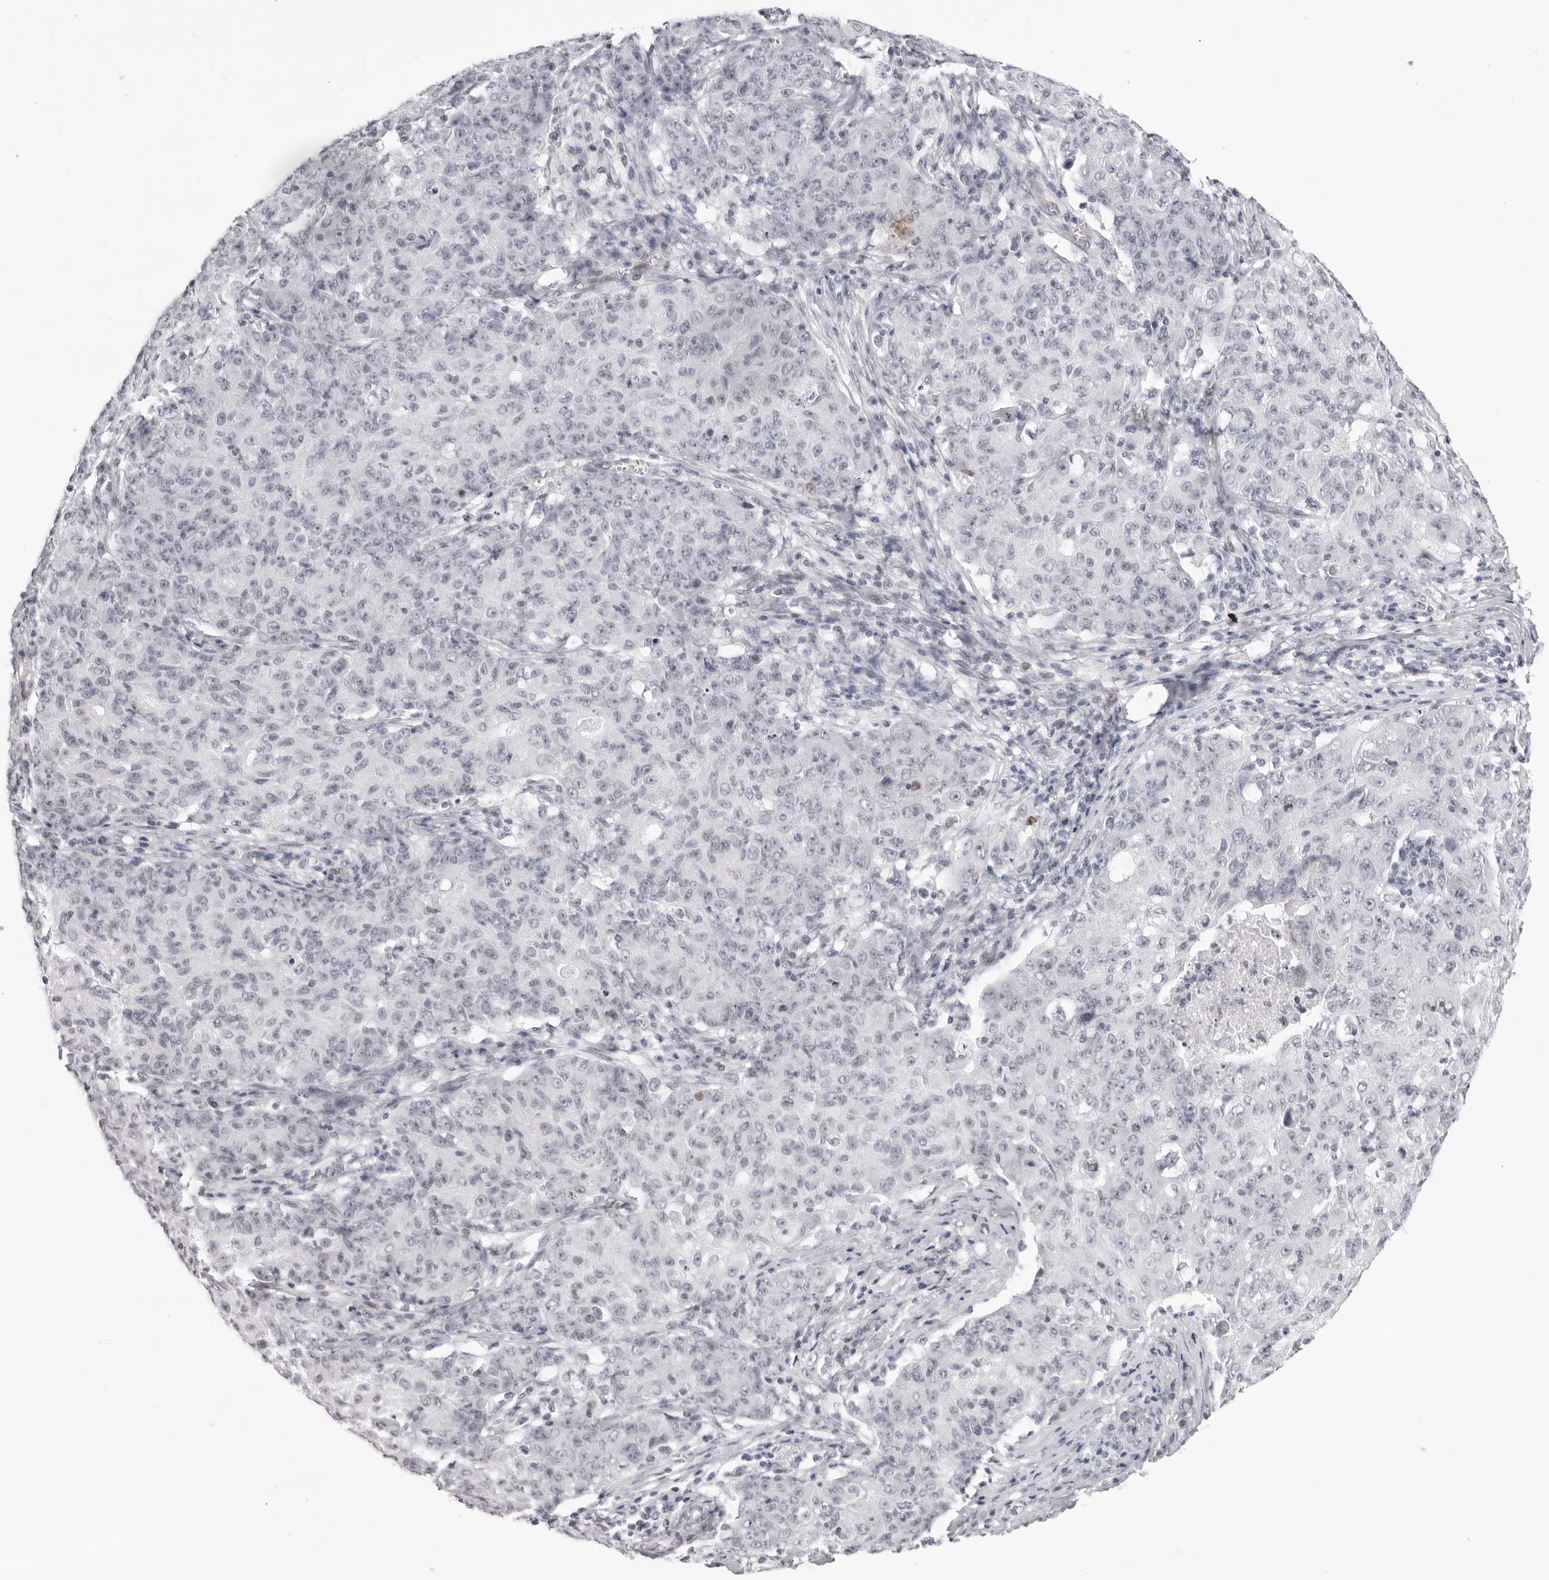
{"staining": {"intensity": "negative", "quantity": "none", "location": "none"}, "tissue": "ovarian cancer", "cell_type": "Tumor cells", "image_type": "cancer", "snomed": [{"axis": "morphology", "description": "Carcinoma, endometroid"}, {"axis": "topography", "description": "Ovary"}], "caption": "High power microscopy histopathology image of an immunohistochemistry (IHC) photomicrograph of ovarian cancer (endometroid carcinoma), revealing no significant positivity in tumor cells.", "gene": "MAFK", "patient": {"sex": "female", "age": 42}}